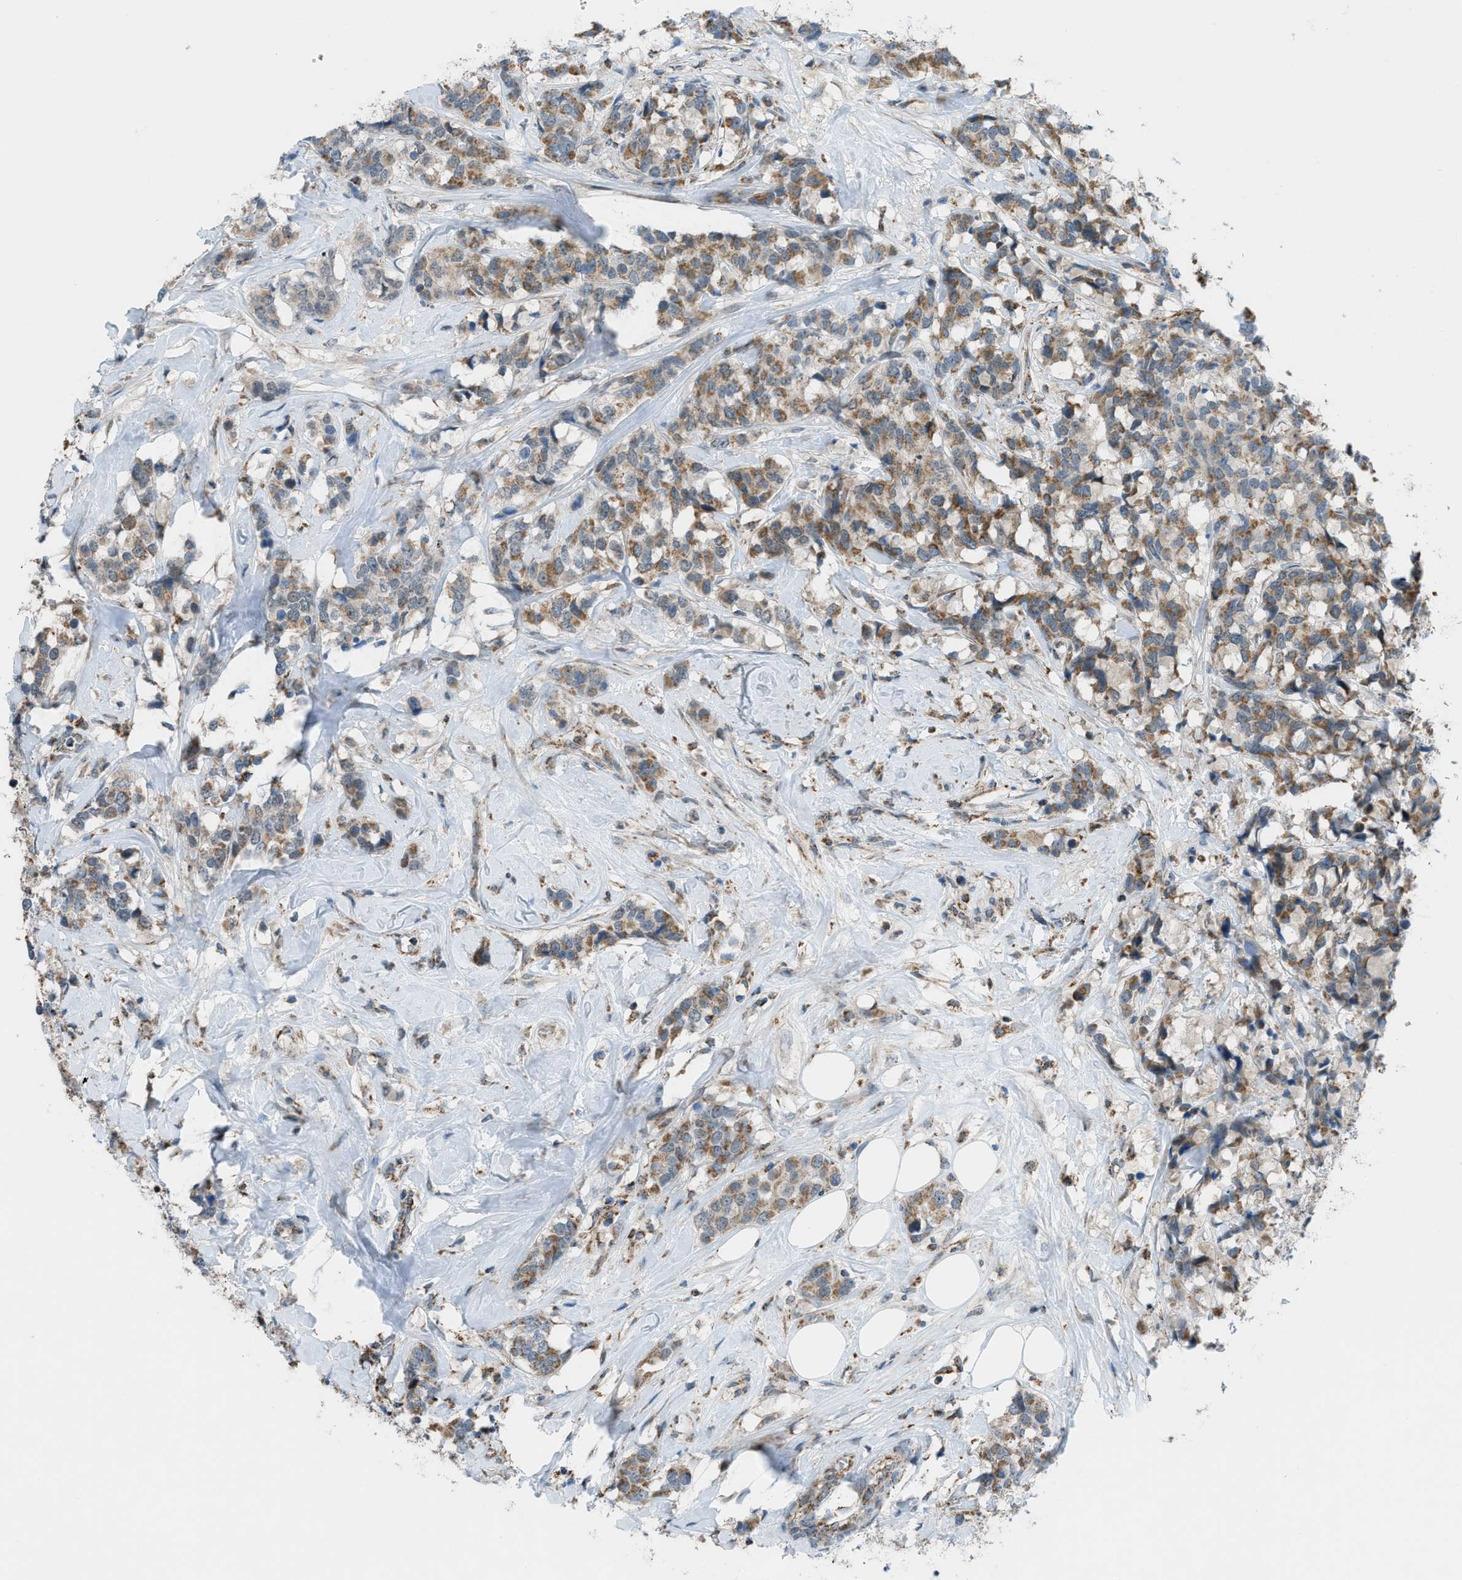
{"staining": {"intensity": "moderate", "quantity": ">75%", "location": "cytoplasmic/membranous"}, "tissue": "breast cancer", "cell_type": "Tumor cells", "image_type": "cancer", "snomed": [{"axis": "morphology", "description": "Lobular carcinoma"}, {"axis": "topography", "description": "Breast"}], "caption": "Immunohistochemistry (IHC) (DAB) staining of breast cancer displays moderate cytoplasmic/membranous protein expression in approximately >75% of tumor cells.", "gene": "SRM", "patient": {"sex": "female", "age": 59}}